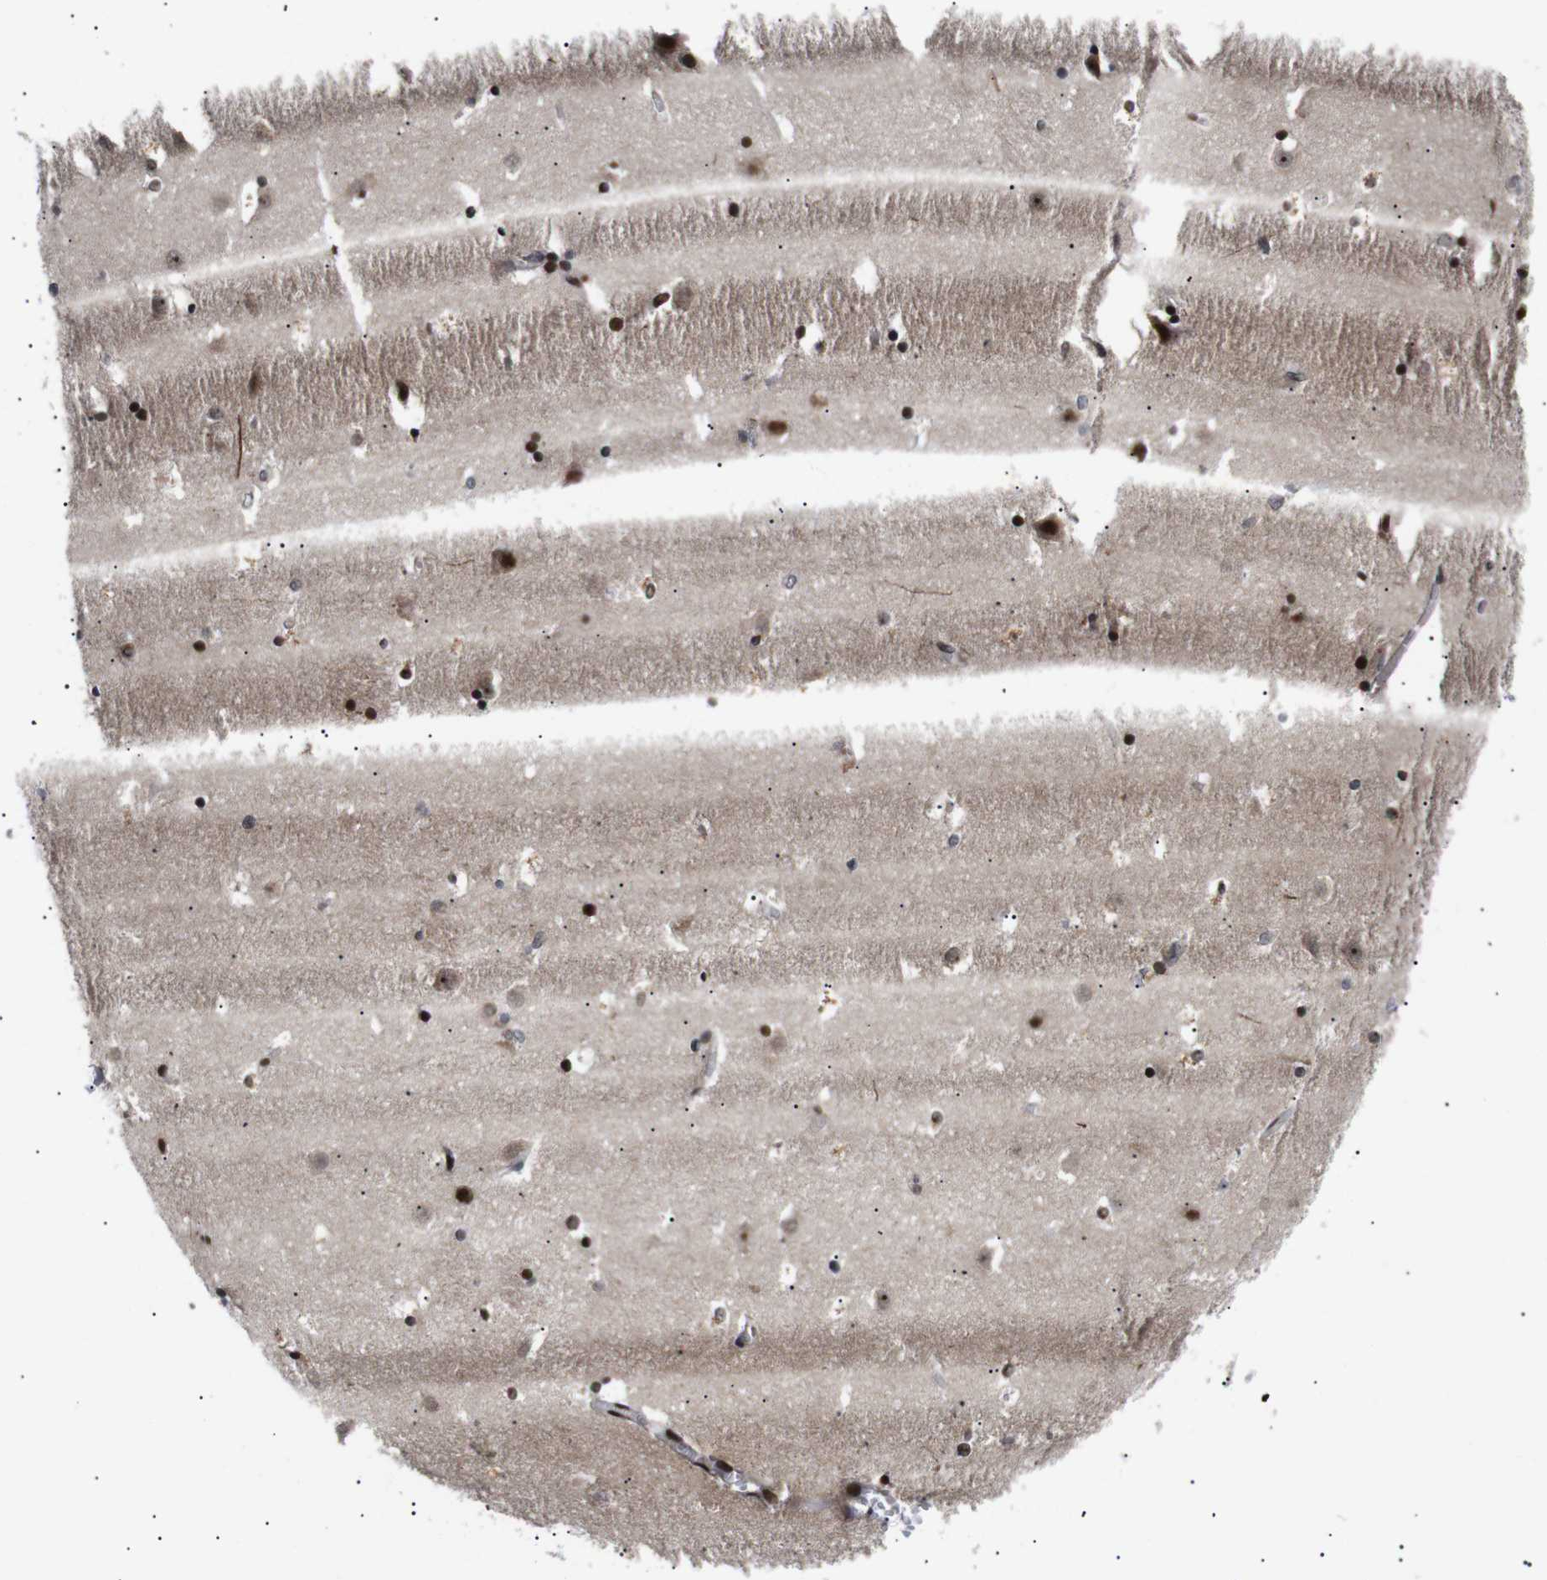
{"staining": {"intensity": "strong", "quantity": "<25%", "location": "nuclear"}, "tissue": "caudate", "cell_type": "Glial cells", "image_type": "normal", "snomed": [{"axis": "morphology", "description": "Normal tissue, NOS"}, {"axis": "topography", "description": "Lateral ventricle wall"}], "caption": "Immunohistochemical staining of unremarkable caudate reveals <25% levels of strong nuclear protein staining in approximately <25% of glial cells.", "gene": "KIF23", "patient": {"sex": "male", "age": 45}}